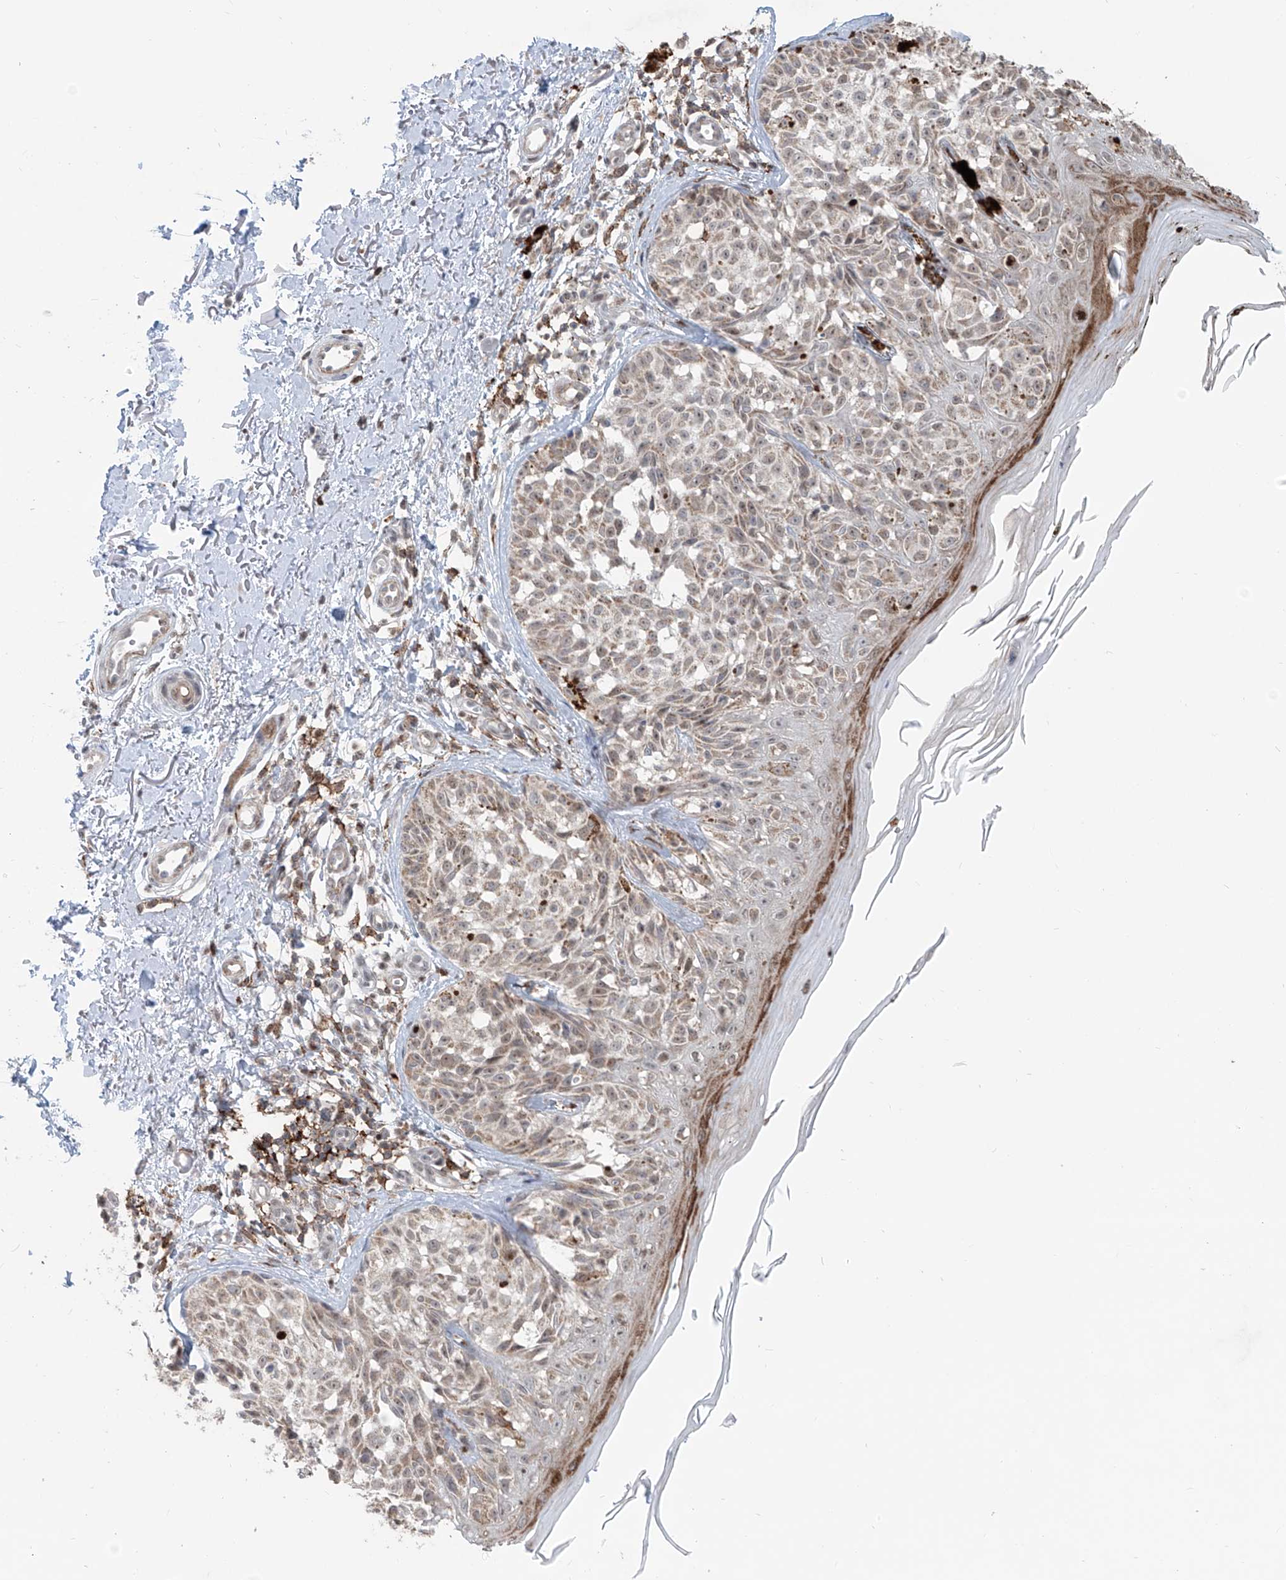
{"staining": {"intensity": "weak", "quantity": "25%-75%", "location": "cytoplasmic/membranous,nuclear"}, "tissue": "melanoma", "cell_type": "Tumor cells", "image_type": "cancer", "snomed": [{"axis": "morphology", "description": "Malignant melanoma, NOS"}, {"axis": "topography", "description": "Skin"}], "caption": "A high-resolution photomicrograph shows IHC staining of melanoma, which demonstrates weak cytoplasmic/membranous and nuclear staining in about 25%-75% of tumor cells.", "gene": "ZBTB48", "patient": {"sex": "female", "age": 50}}